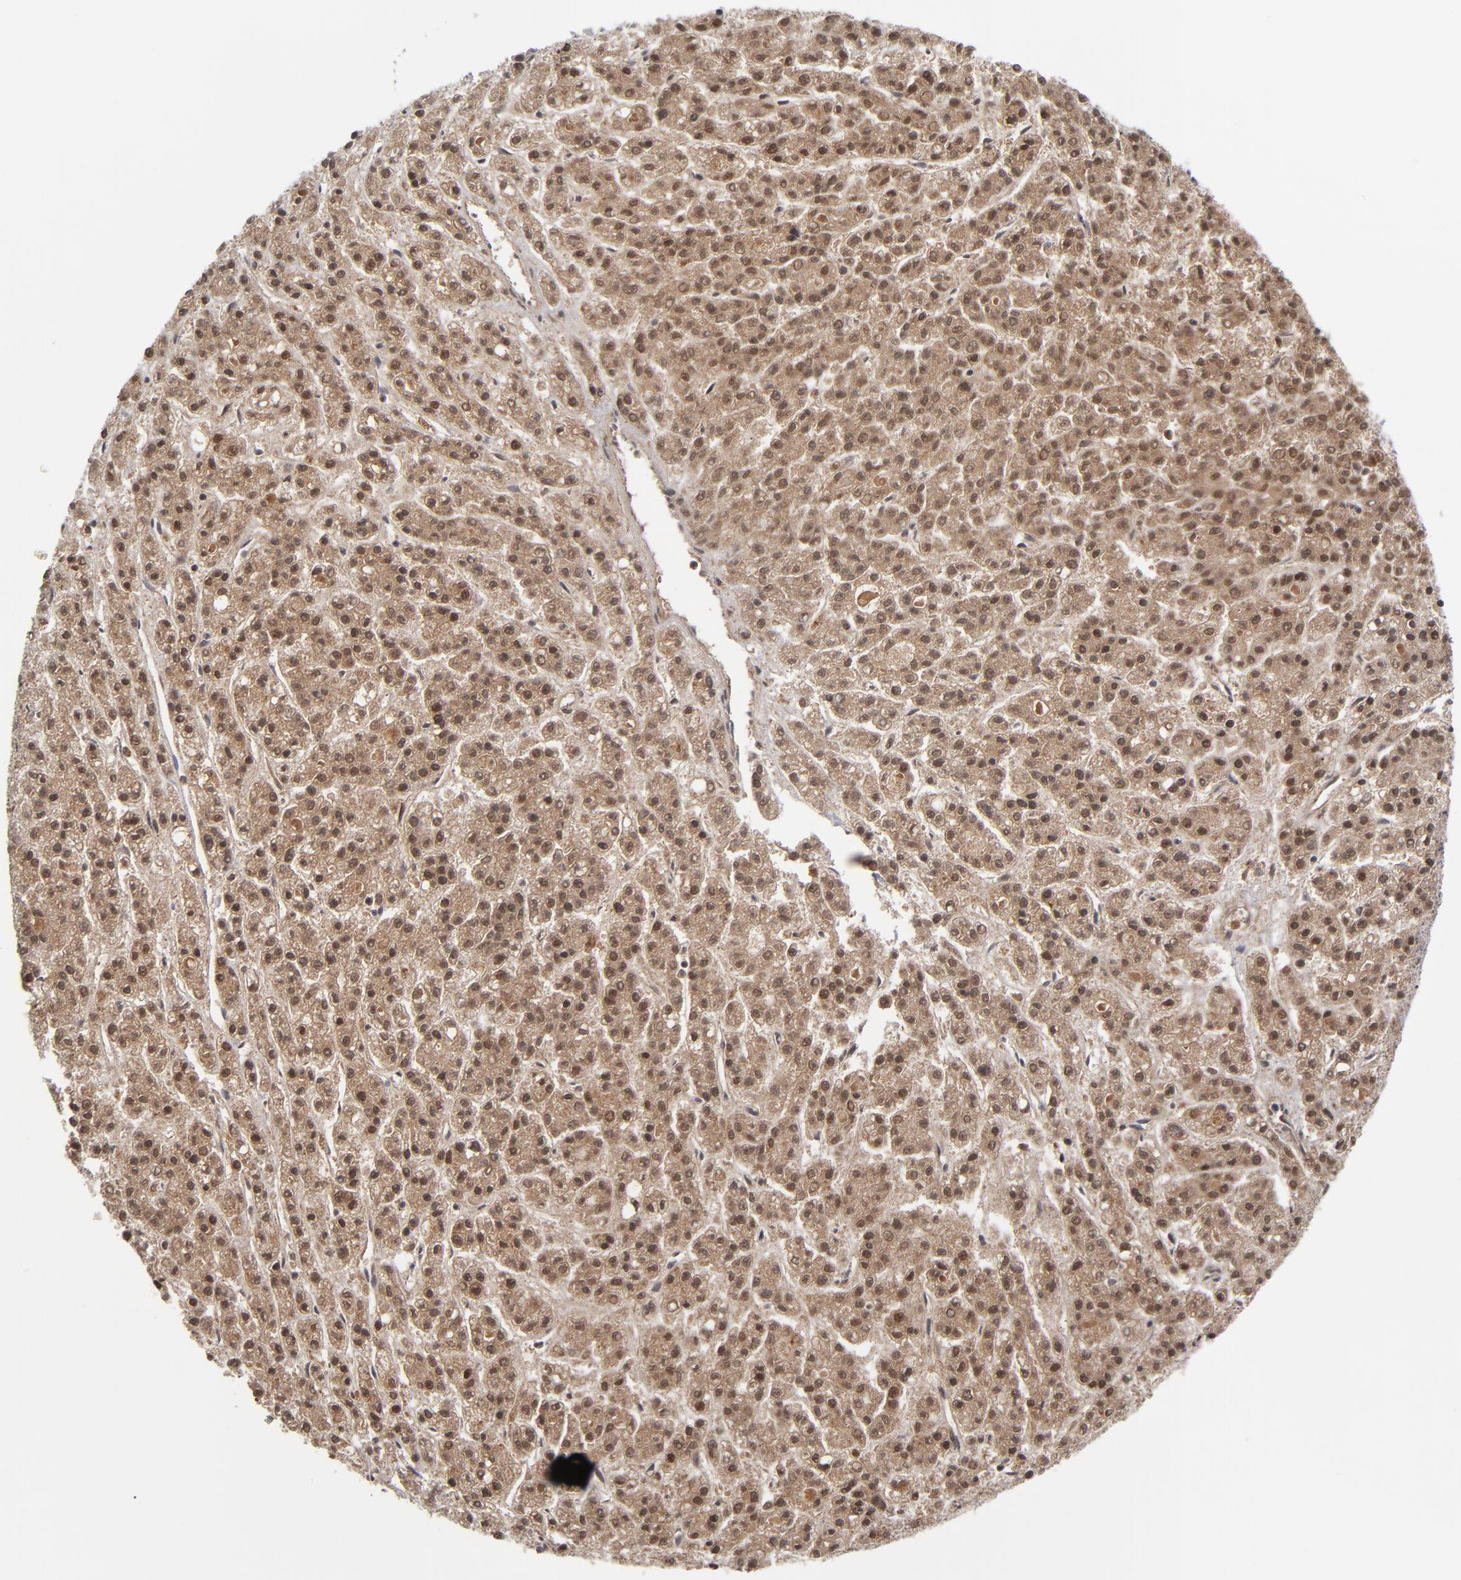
{"staining": {"intensity": "weak", "quantity": ">75%", "location": "cytoplasmic/membranous,nuclear"}, "tissue": "liver cancer", "cell_type": "Tumor cells", "image_type": "cancer", "snomed": [{"axis": "morphology", "description": "Carcinoma, Hepatocellular, NOS"}, {"axis": "topography", "description": "Liver"}], "caption": "Weak cytoplasmic/membranous and nuclear protein expression is seen in about >75% of tumor cells in liver hepatocellular carcinoma.", "gene": "ZNF419", "patient": {"sex": "male", "age": 70}}